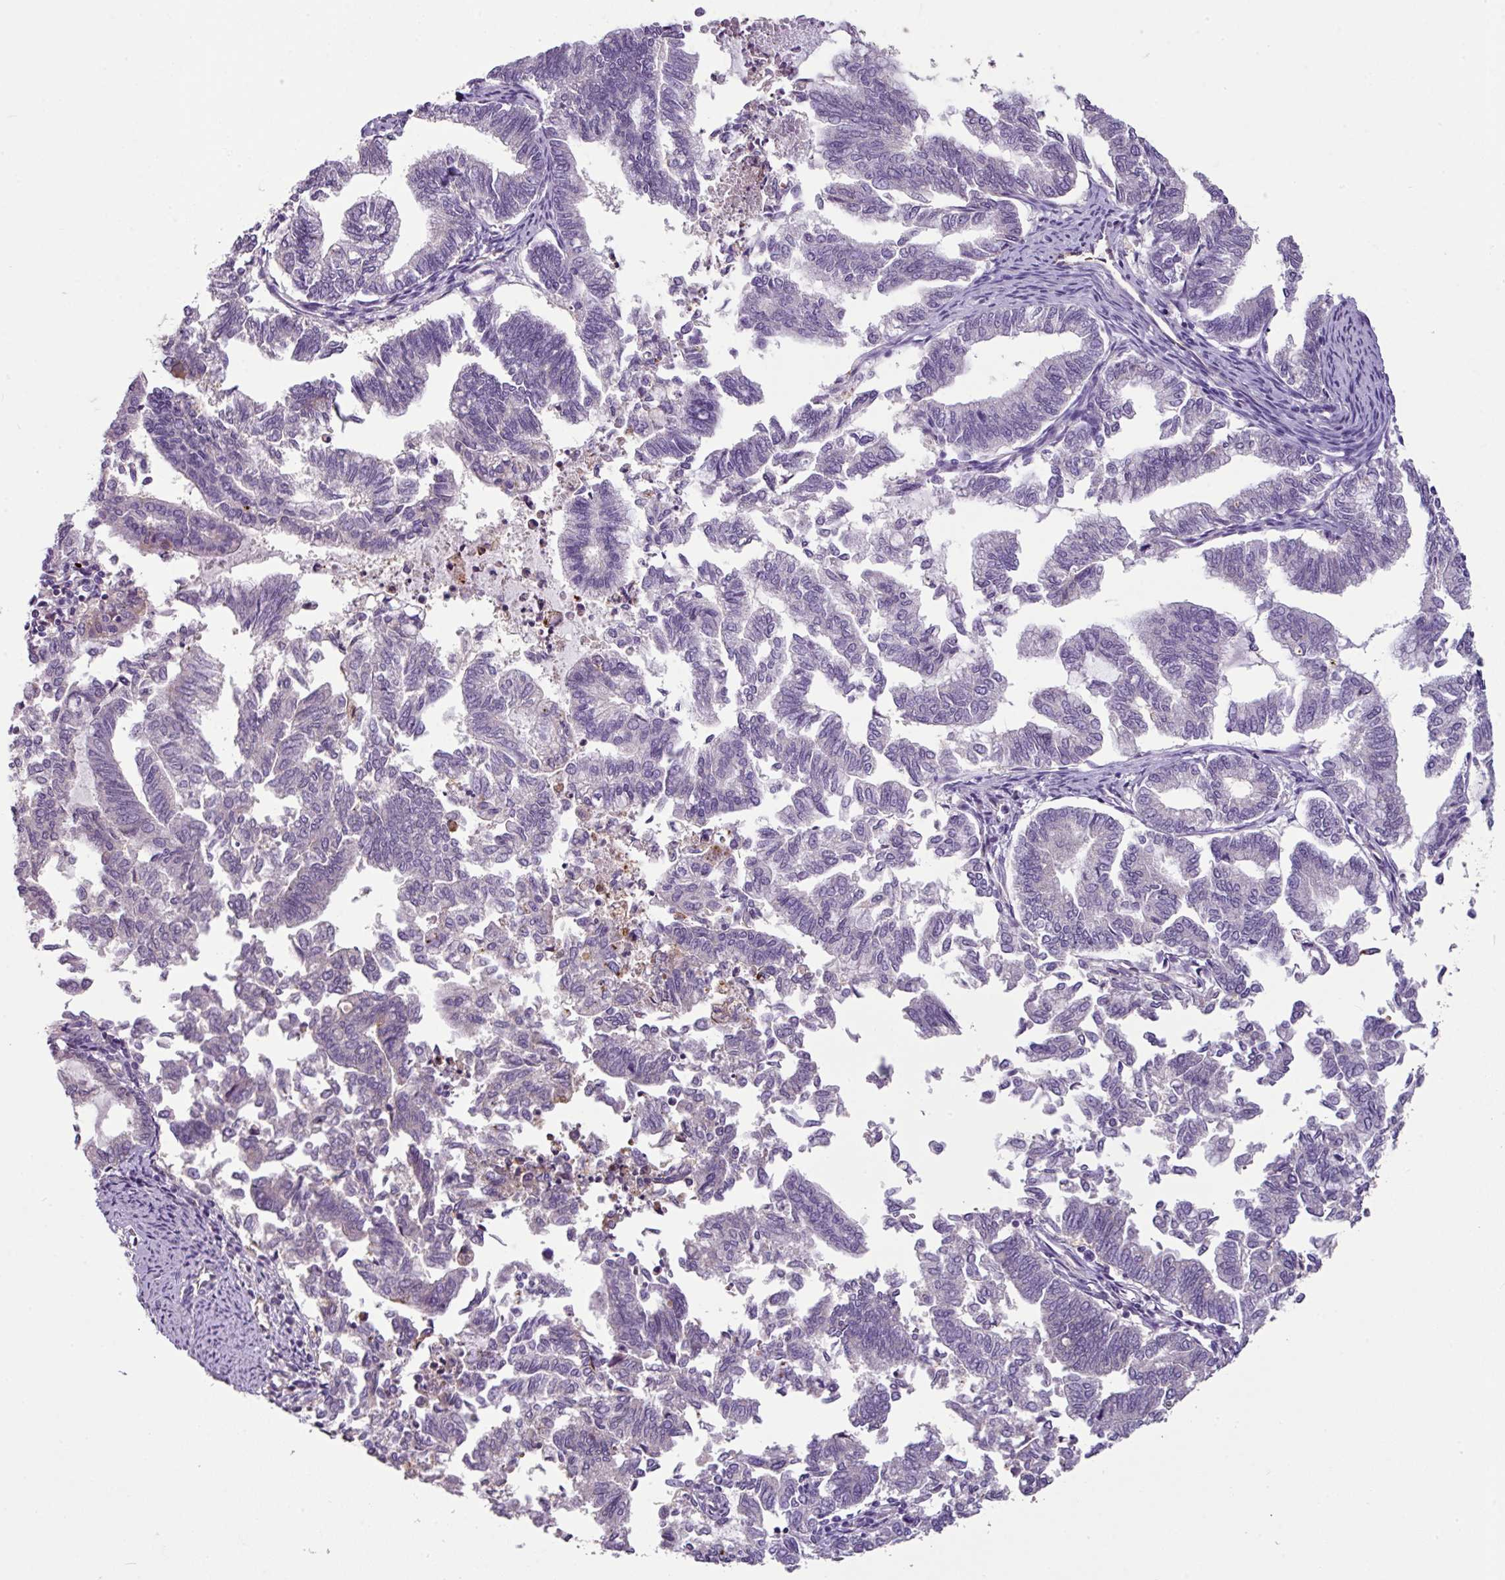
{"staining": {"intensity": "negative", "quantity": "none", "location": "none"}, "tissue": "endometrial cancer", "cell_type": "Tumor cells", "image_type": "cancer", "snomed": [{"axis": "morphology", "description": "Adenocarcinoma, NOS"}, {"axis": "topography", "description": "Endometrium"}], "caption": "Adenocarcinoma (endometrial) was stained to show a protein in brown. There is no significant expression in tumor cells.", "gene": "TMEM178B", "patient": {"sex": "female", "age": 79}}